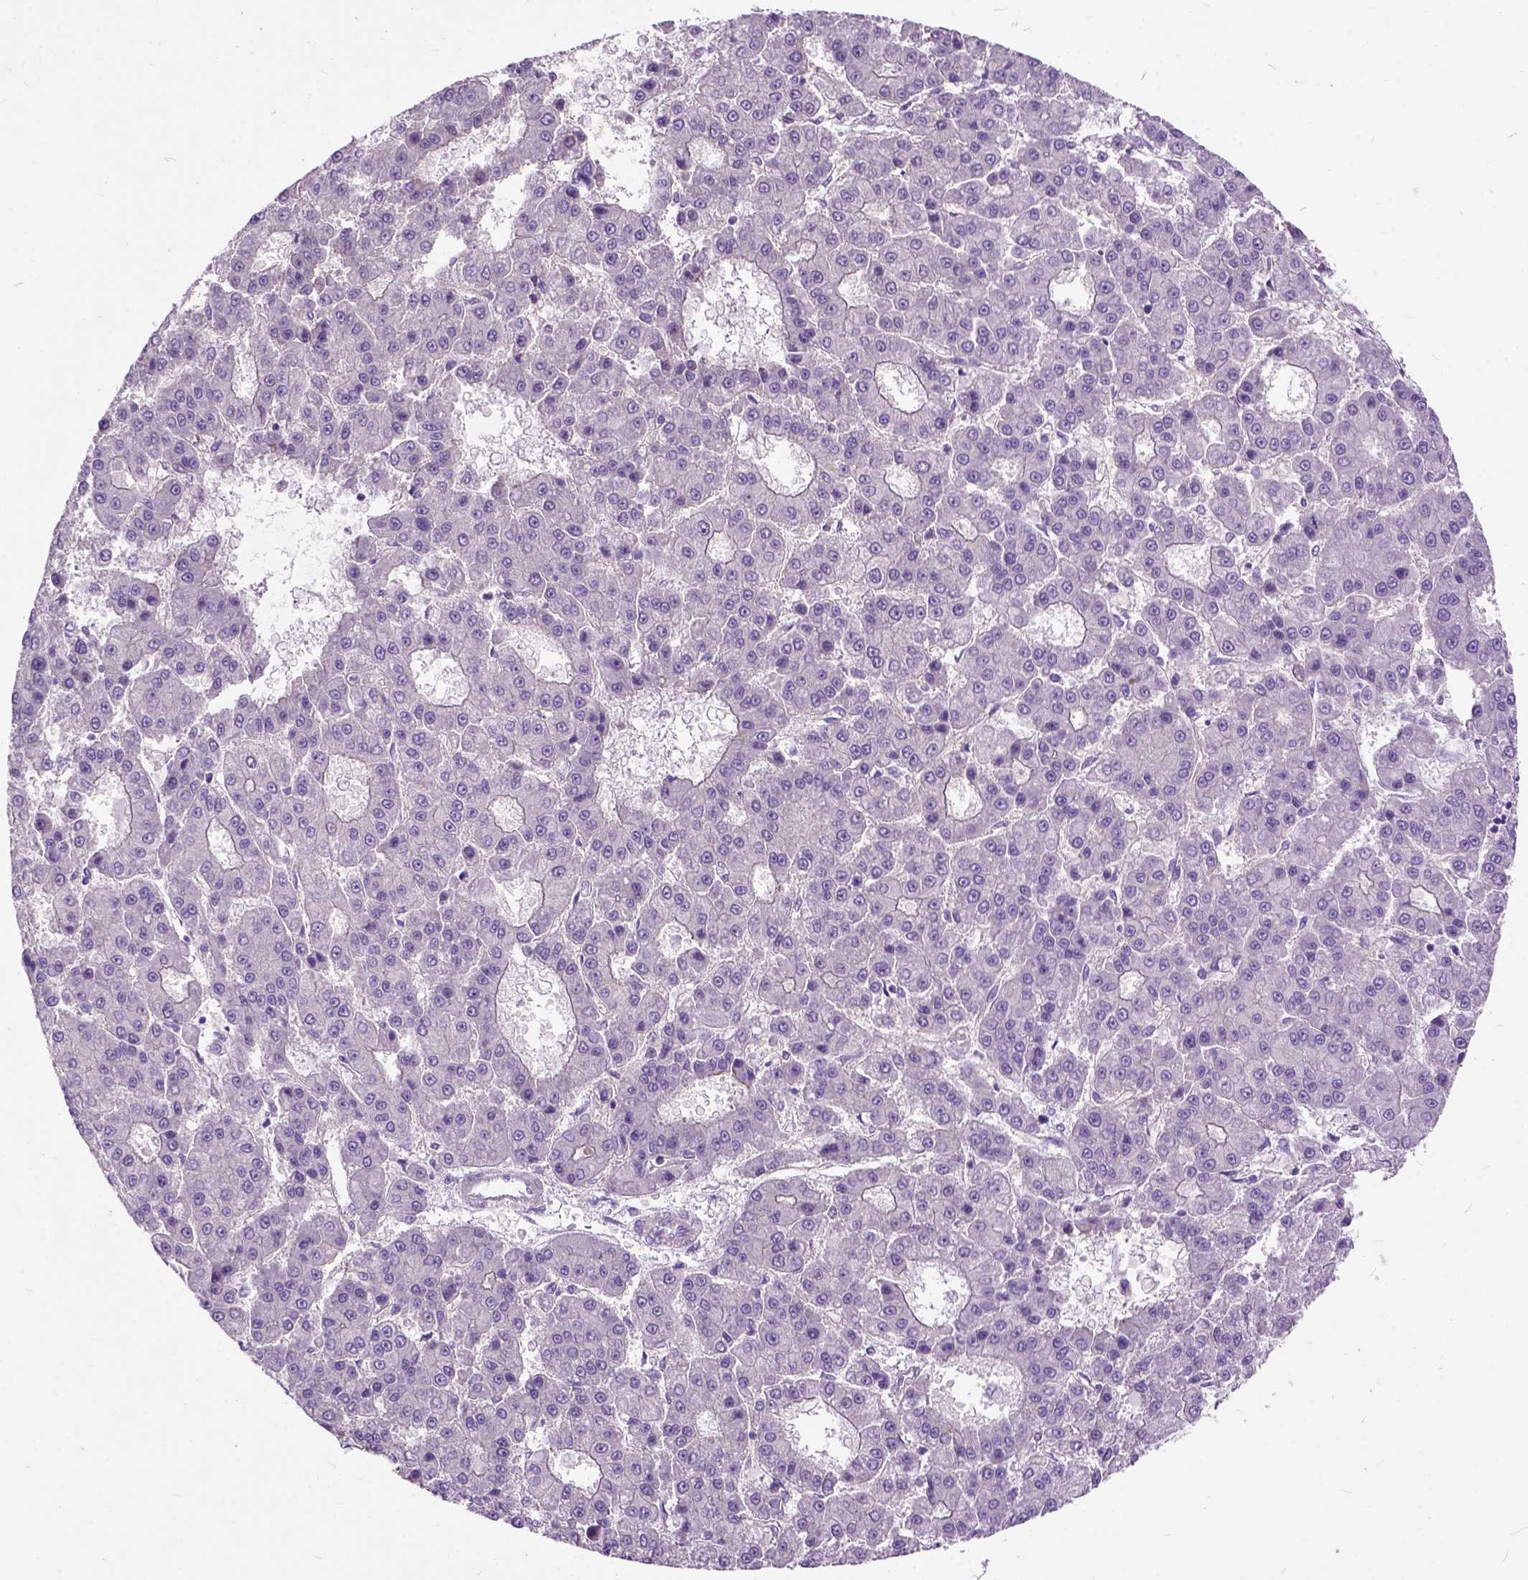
{"staining": {"intensity": "negative", "quantity": "none", "location": "none"}, "tissue": "liver cancer", "cell_type": "Tumor cells", "image_type": "cancer", "snomed": [{"axis": "morphology", "description": "Carcinoma, Hepatocellular, NOS"}, {"axis": "topography", "description": "Liver"}], "caption": "Liver cancer (hepatocellular carcinoma) stained for a protein using IHC reveals no staining tumor cells.", "gene": "MAPT", "patient": {"sex": "male", "age": 70}}